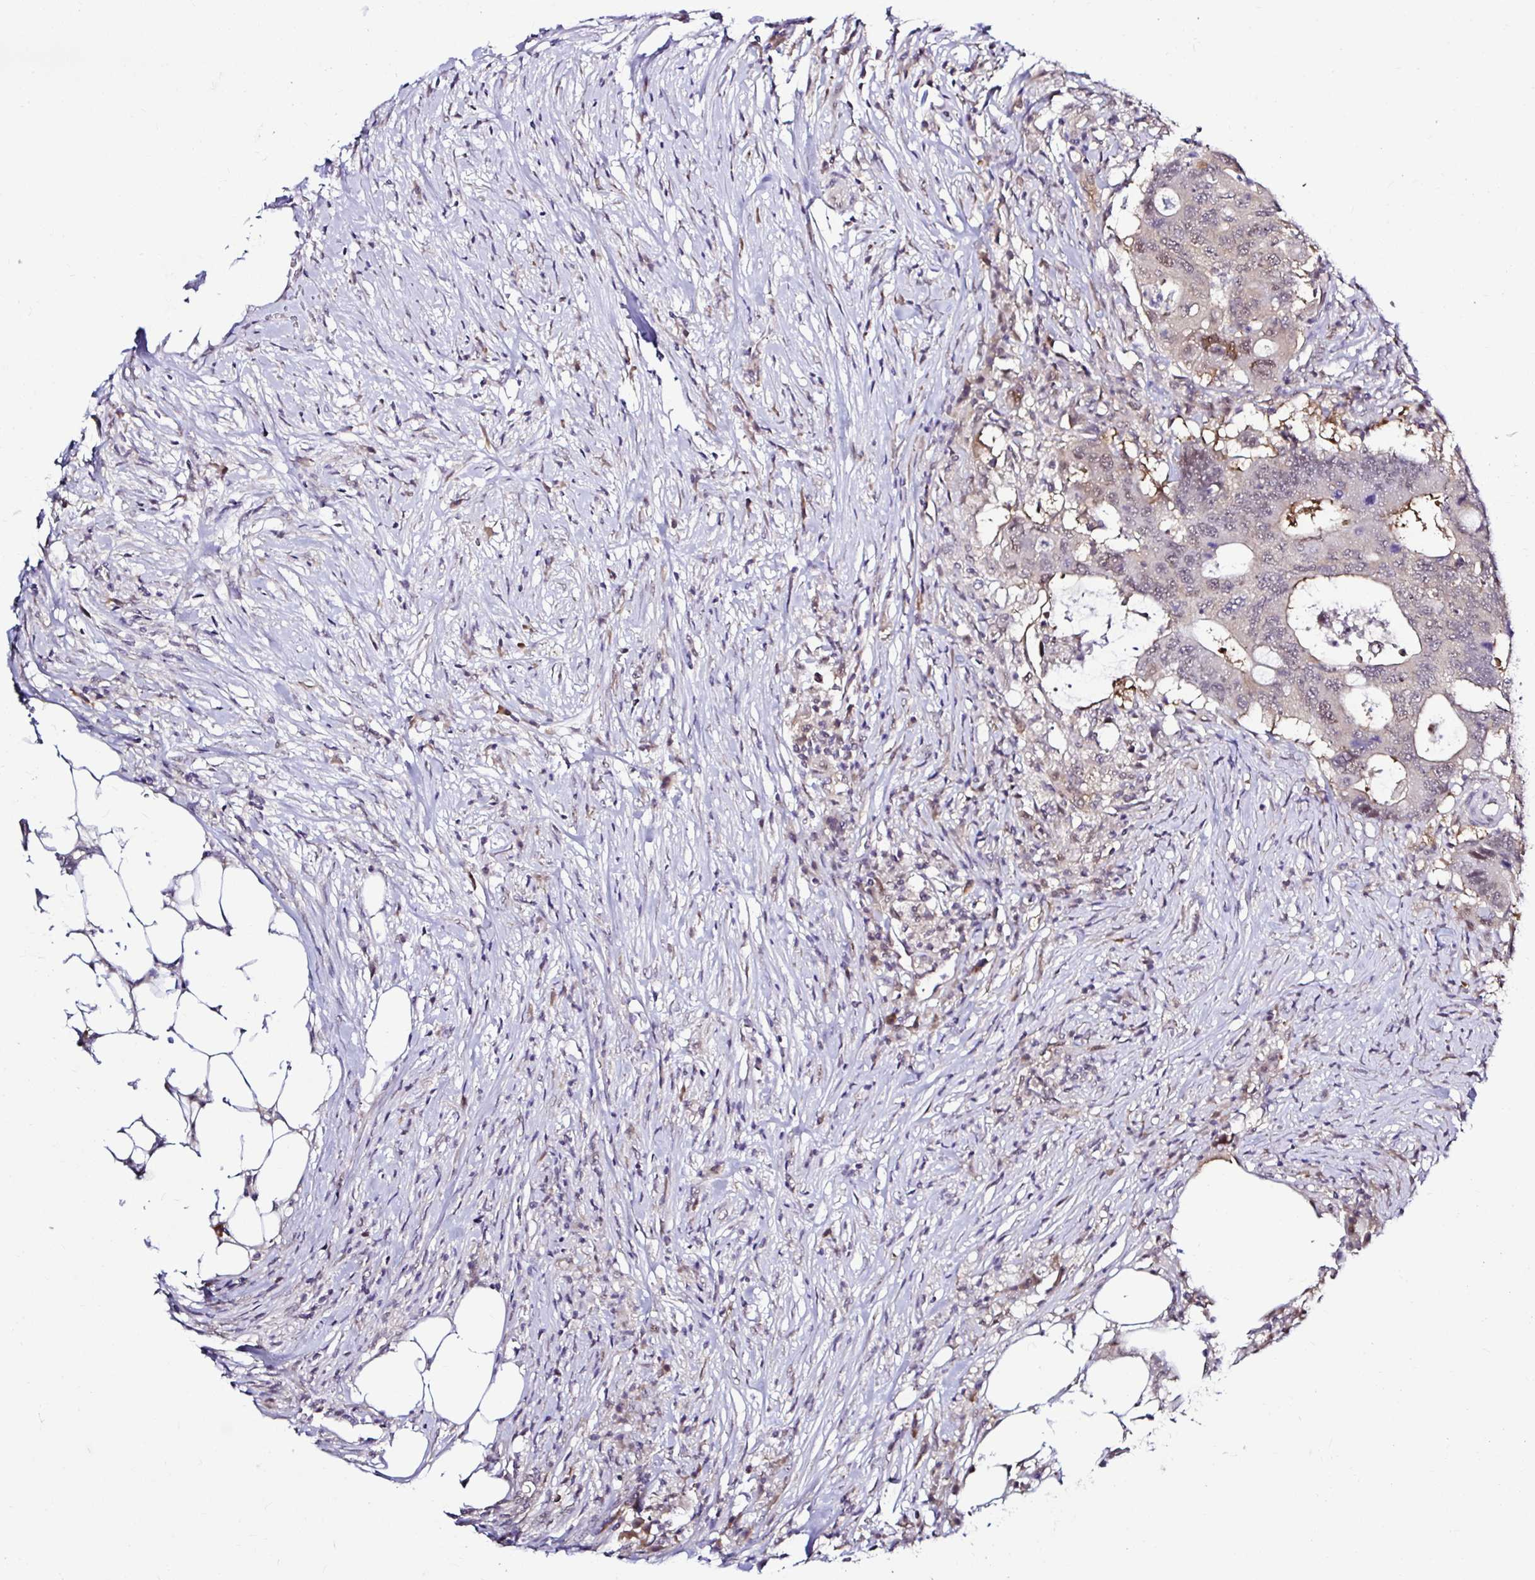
{"staining": {"intensity": "moderate", "quantity": "<25%", "location": "nuclear"}, "tissue": "colorectal cancer", "cell_type": "Tumor cells", "image_type": "cancer", "snomed": [{"axis": "morphology", "description": "Adenocarcinoma, NOS"}, {"axis": "topography", "description": "Colon"}], "caption": "This photomicrograph shows colorectal adenocarcinoma stained with immunohistochemistry (IHC) to label a protein in brown. The nuclear of tumor cells show moderate positivity for the protein. Nuclei are counter-stained blue.", "gene": "PSMD3", "patient": {"sex": "male", "age": 71}}